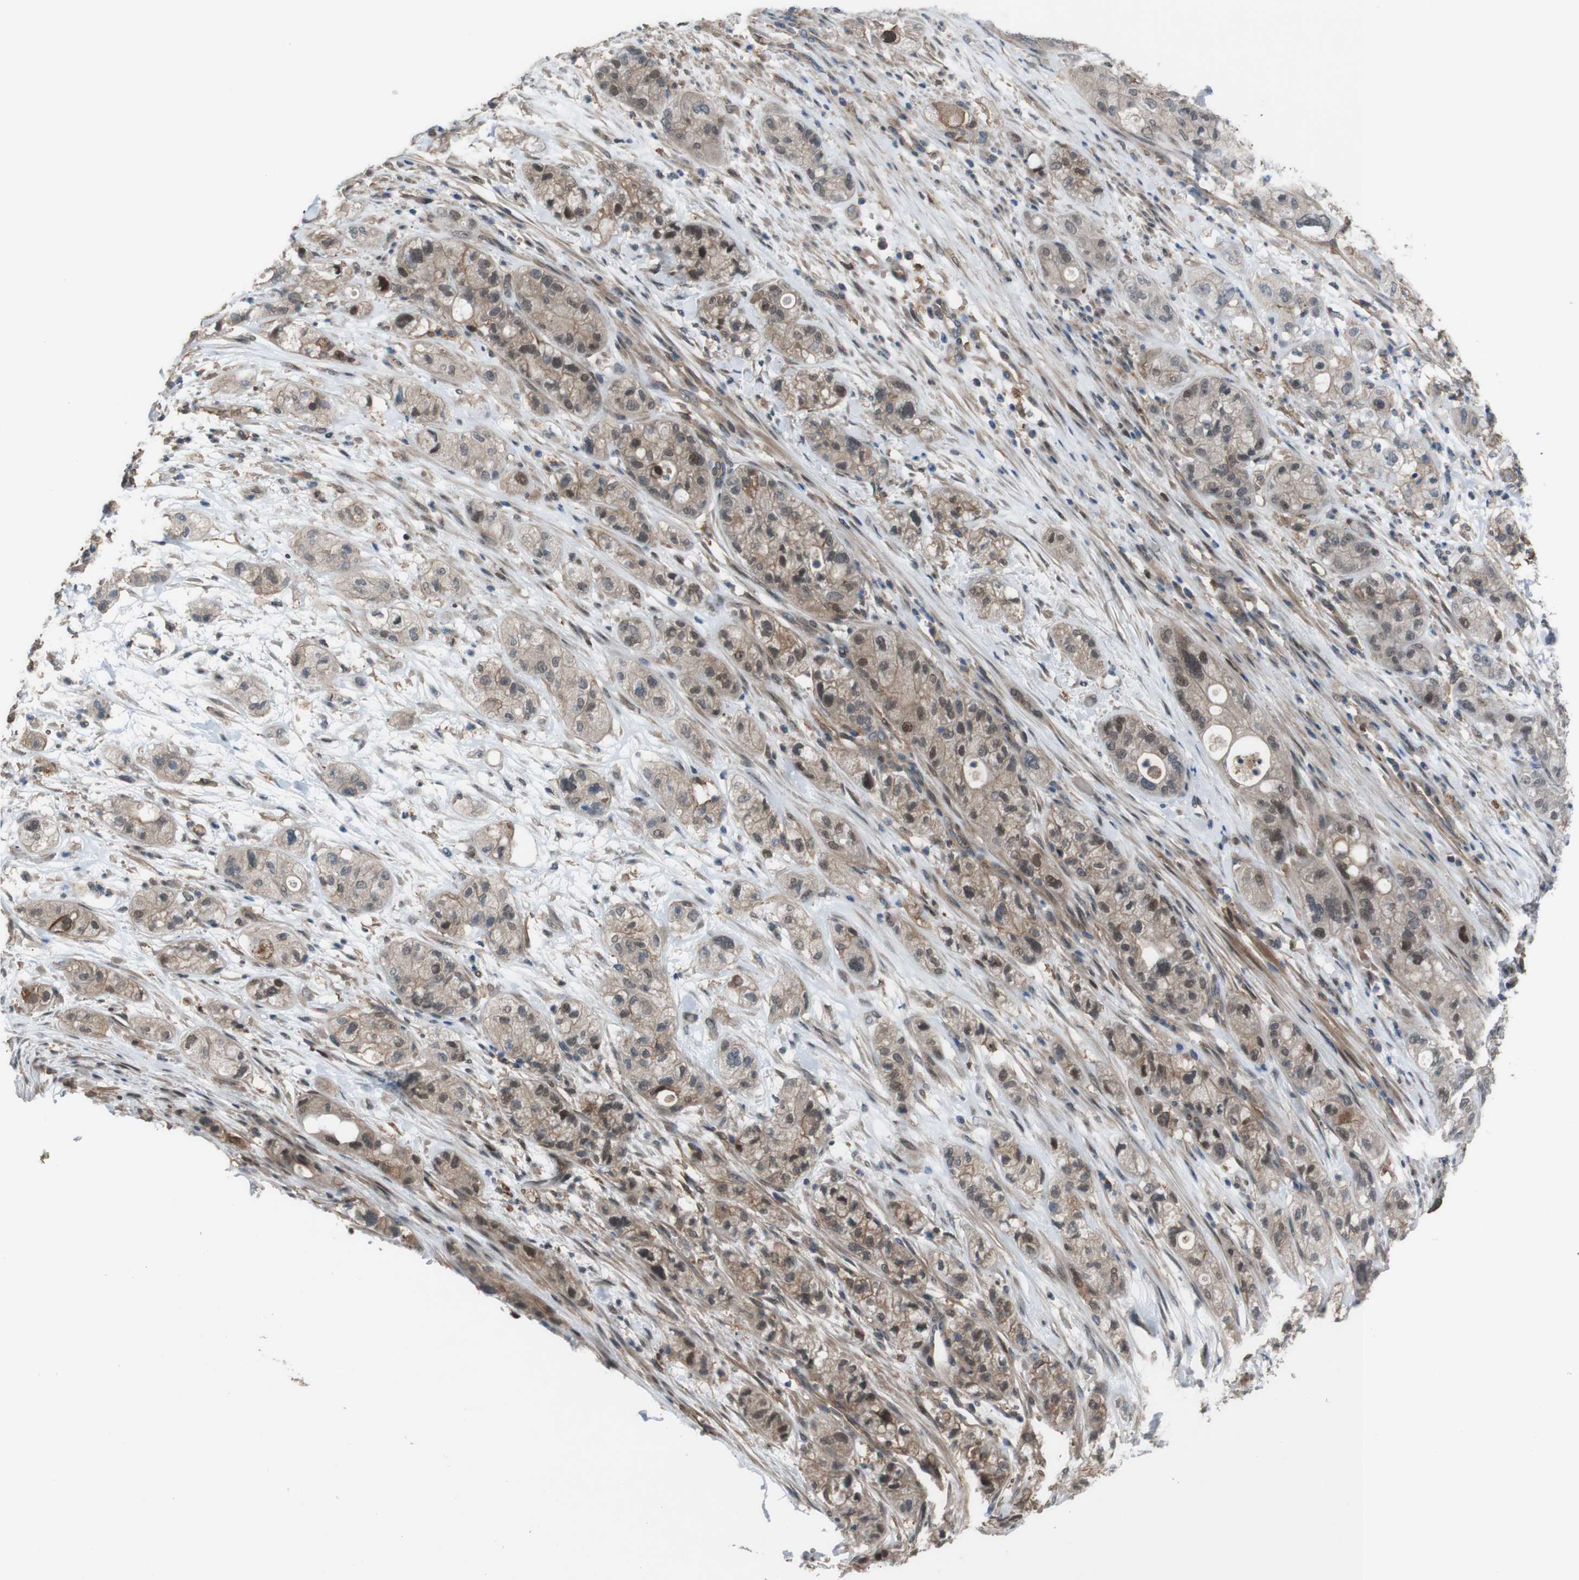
{"staining": {"intensity": "weak", "quantity": "25%-75%", "location": "cytoplasmic/membranous"}, "tissue": "pancreatic cancer", "cell_type": "Tumor cells", "image_type": "cancer", "snomed": [{"axis": "morphology", "description": "Adenocarcinoma, NOS"}, {"axis": "topography", "description": "Pancreas"}], "caption": "Brown immunohistochemical staining in pancreatic cancer shows weak cytoplasmic/membranous expression in about 25%-75% of tumor cells. (brown staining indicates protein expression, while blue staining denotes nuclei).", "gene": "ATP2B1", "patient": {"sex": "female", "age": 78}}